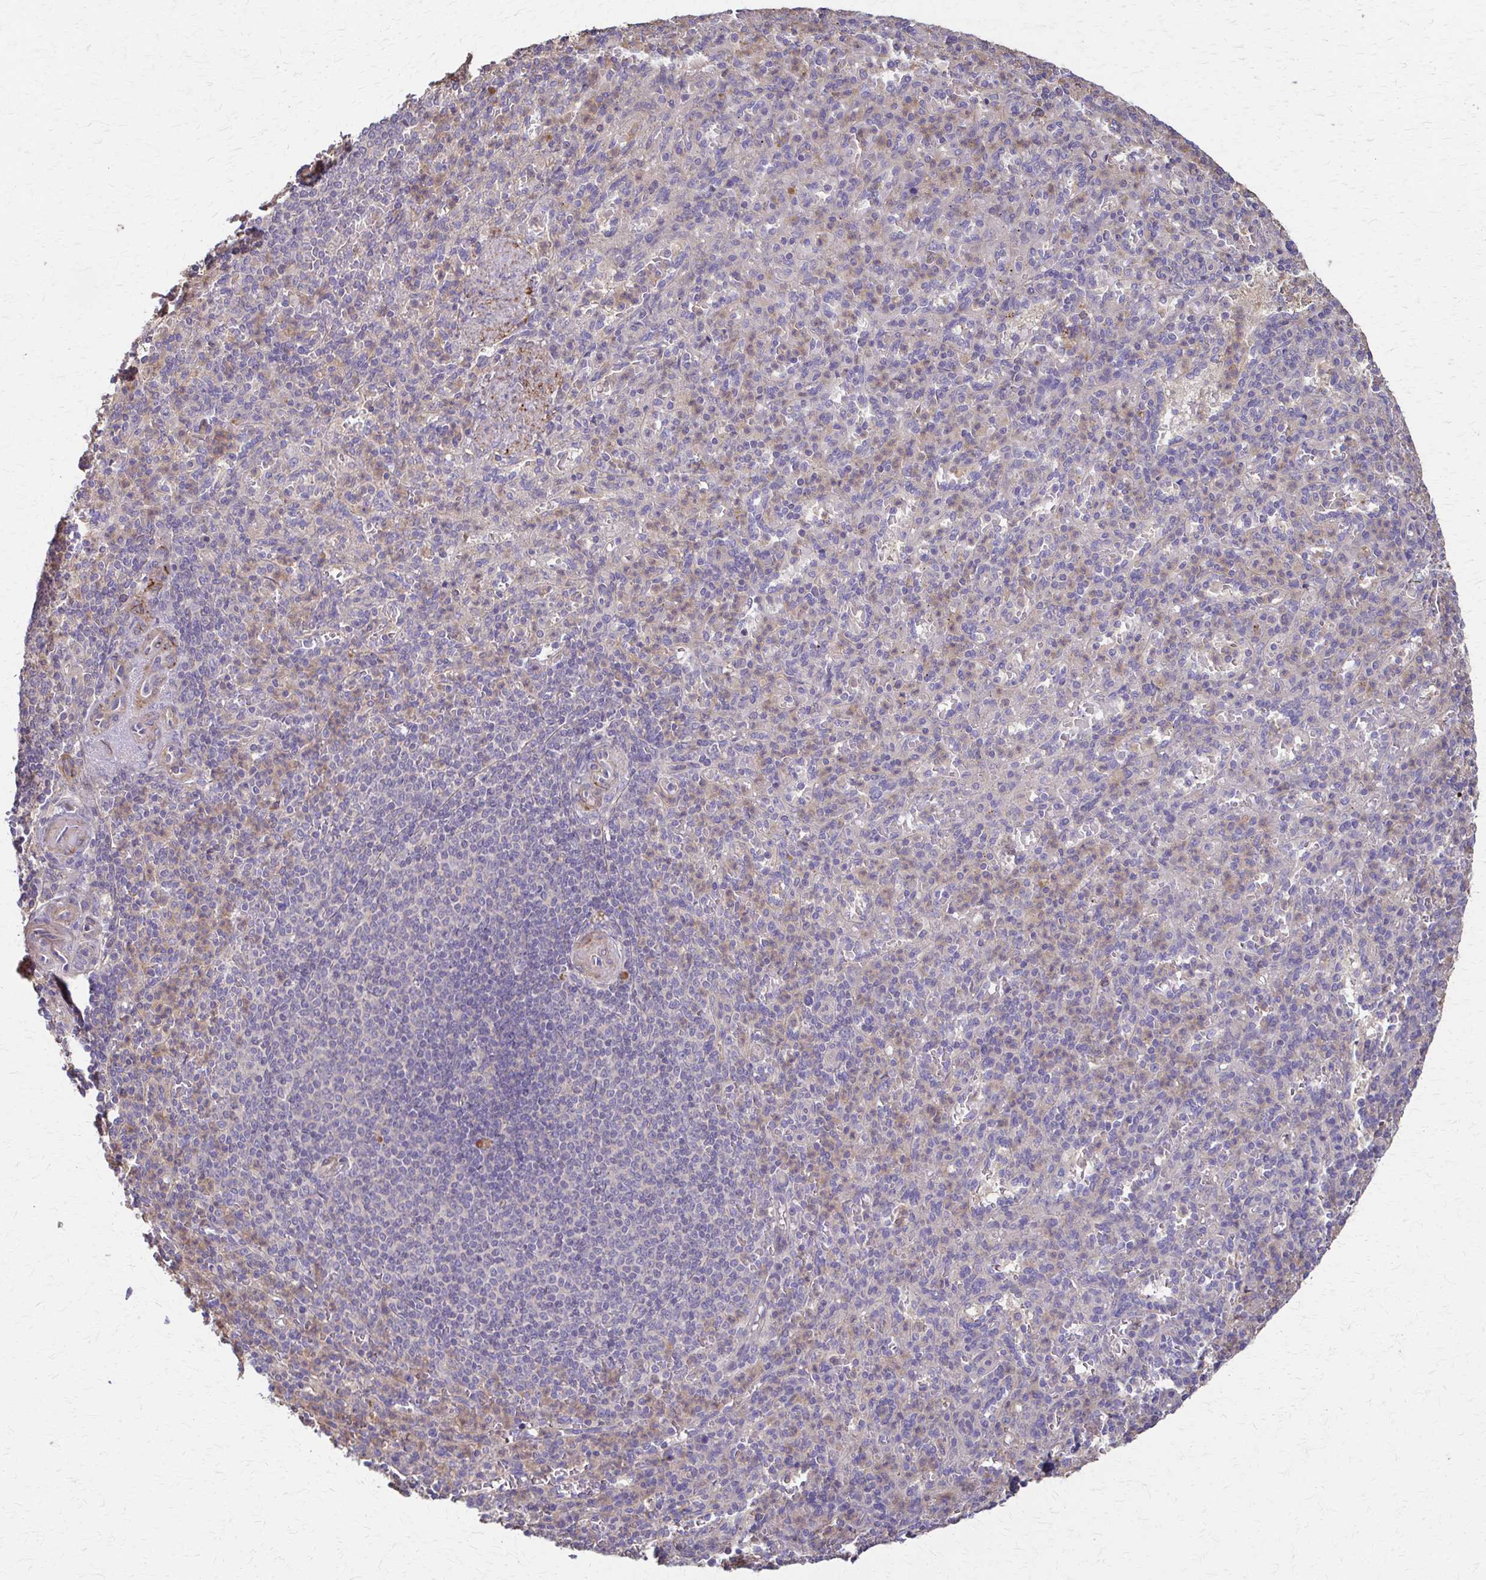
{"staining": {"intensity": "negative", "quantity": "none", "location": "none"}, "tissue": "spleen", "cell_type": "Cells in red pulp", "image_type": "normal", "snomed": [{"axis": "morphology", "description": "Normal tissue, NOS"}, {"axis": "topography", "description": "Spleen"}], "caption": "Normal spleen was stained to show a protein in brown. There is no significant positivity in cells in red pulp.", "gene": "DSP", "patient": {"sex": "female", "age": 74}}